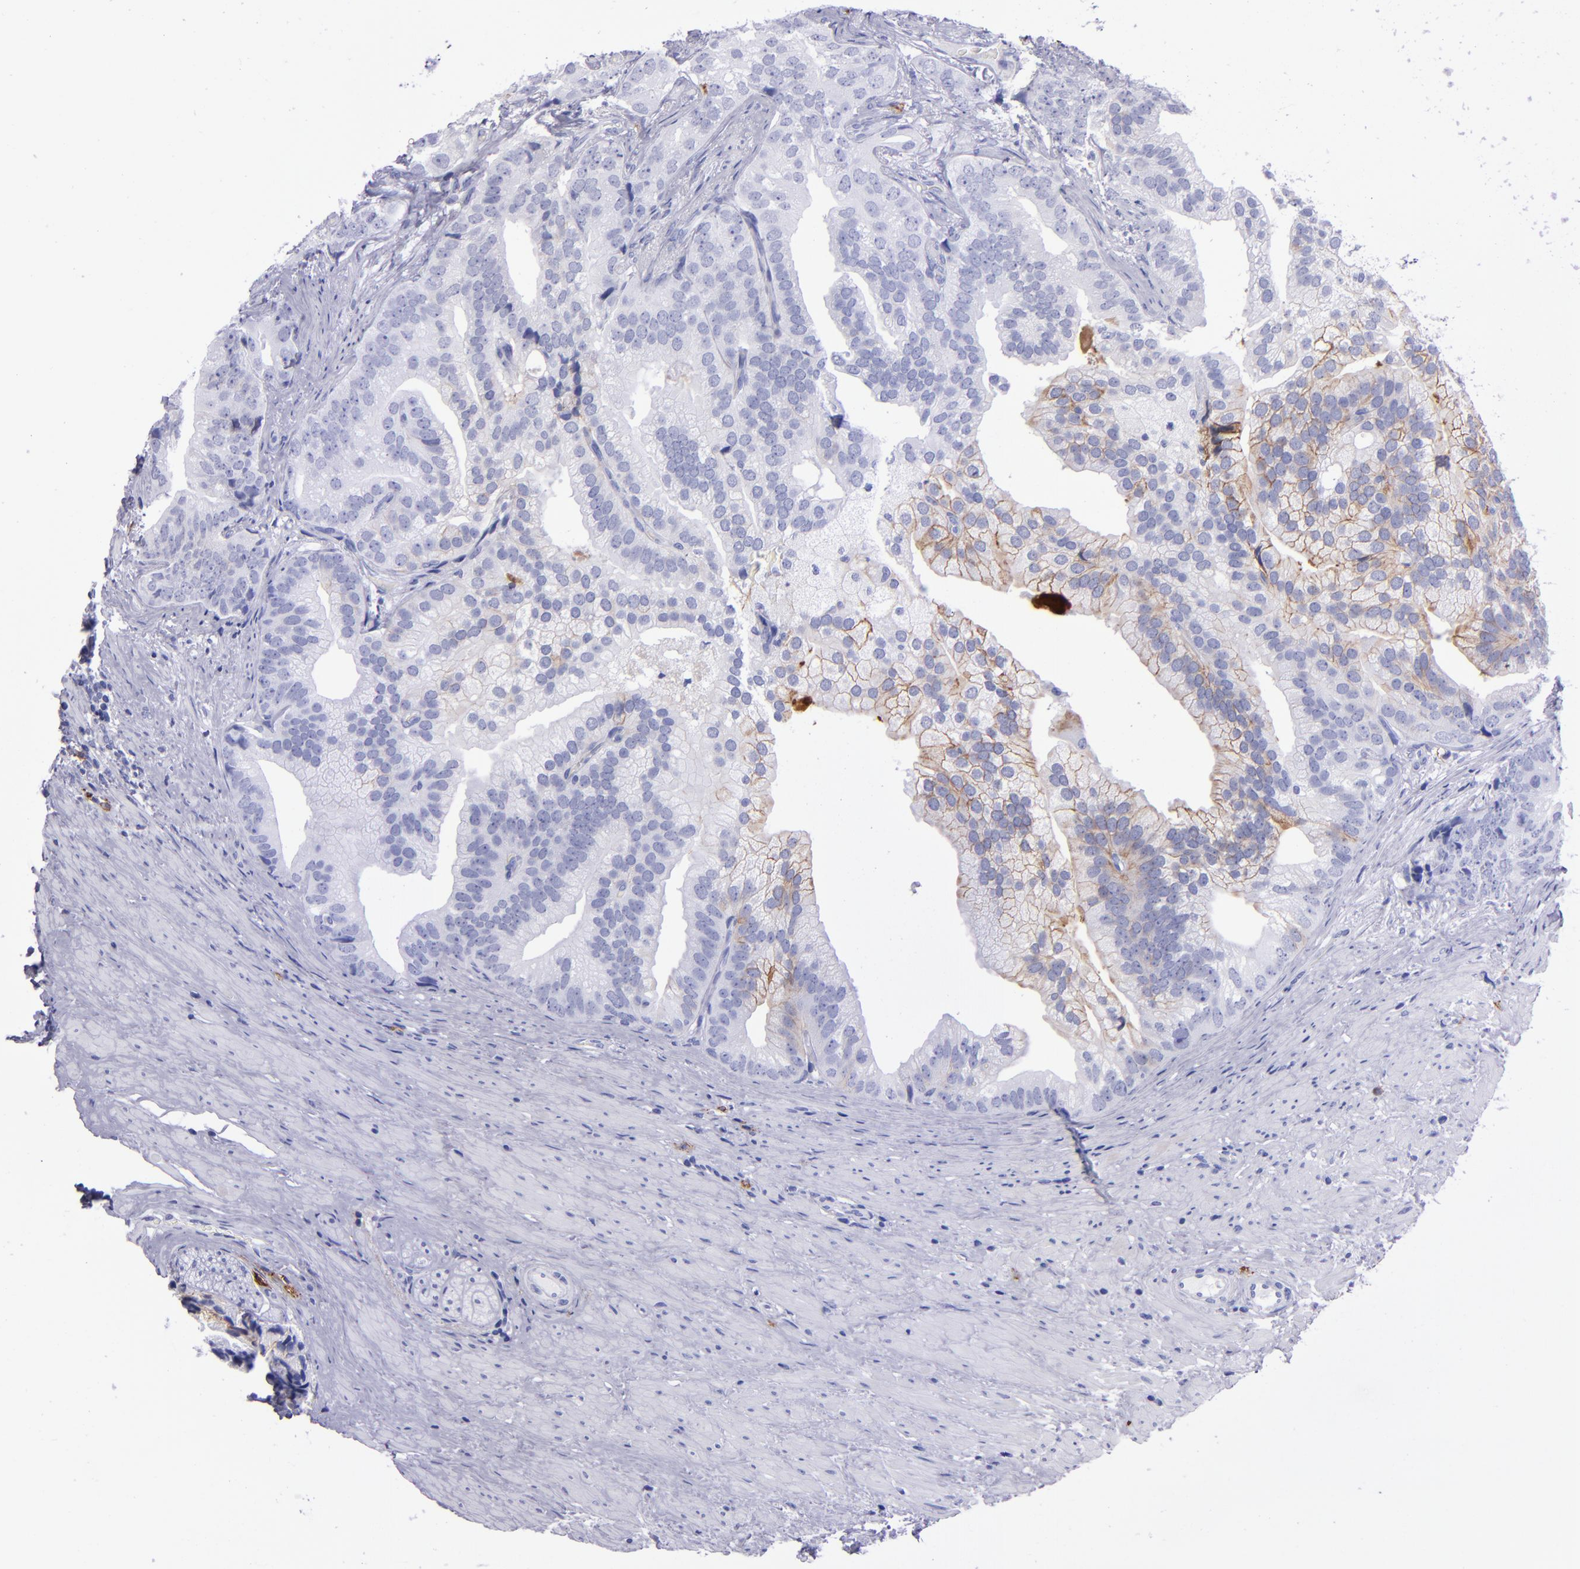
{"staining": {"intensity": "moderate", "quantity": "<25%", "location": "cytoplasmic/membranous"}, "tissue": "prostate cancer", "cell_type": "Tumor cells", "image_type": "cancer", "snomed": [{"axis": "morphology", "description": "Adenocarcinoma, Low grade"}, {"axis": "topography", "description": "Prostate"}], "caption": "Immunohistochemistry micrograph of human prostate cancer (low-grade adenocarcinoma) stained for a protein (brown), which displays low levels of moderate cytoplasmic/membranous staining in about <25% of tumor cells.", "gene": "CD38", "patient": {"sex": "male", "age": 71}}